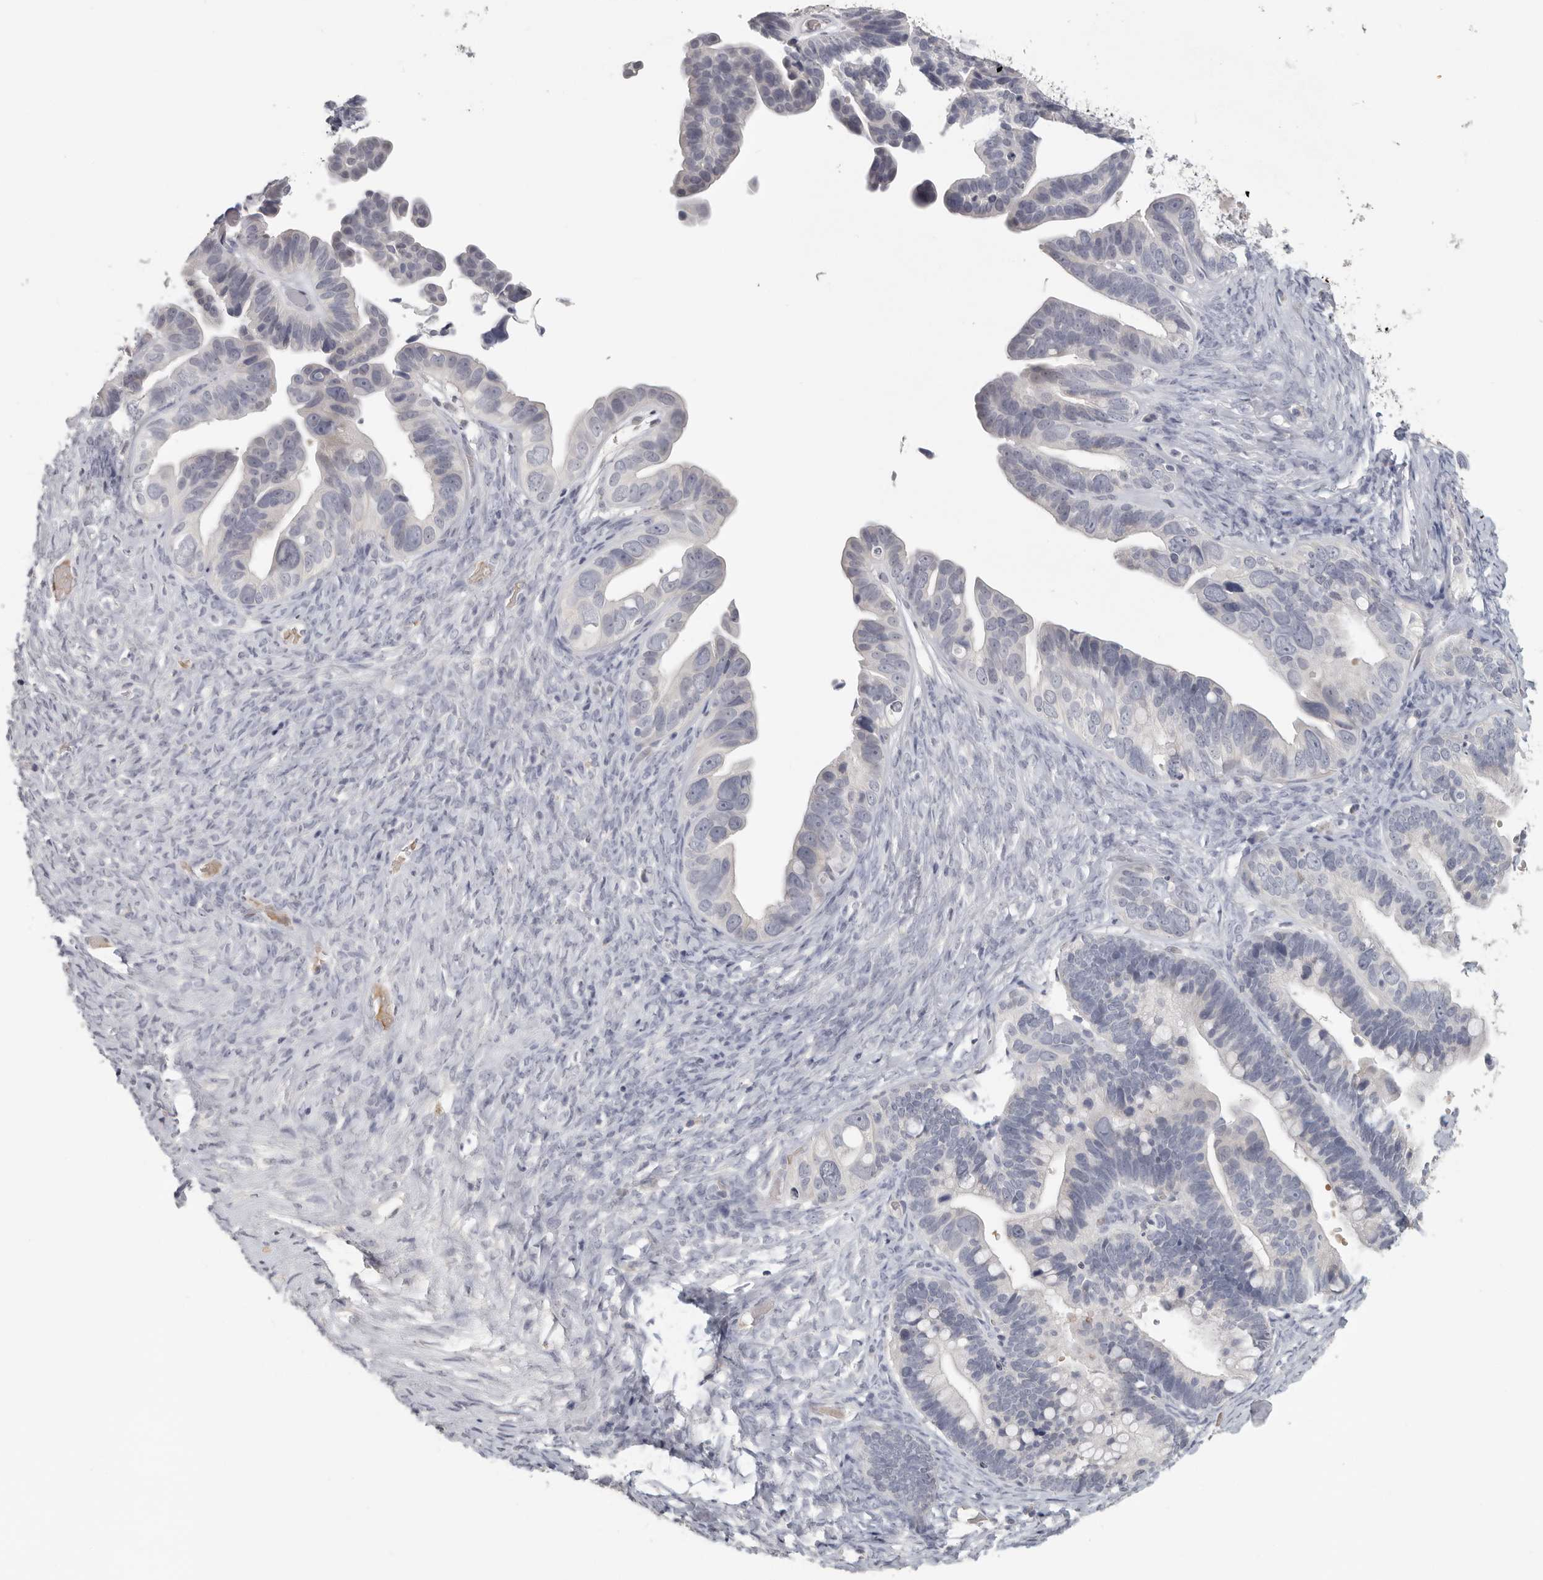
{"staining": {"intensity": "negative", "quantity": "none", "location": "none"}, "tissue": "ovarian cancer", "cell_type": "Tumor cells", "image_type": "cancer", "snomed": [{"axis": "morphology", "description": "Cystadenocarcinoma, serous, NOS"}, {"axis": "topography", "description": "Ovary"}], "caption": "DAB (3,3'-diaminobenzidine) immunohistochemical staining of ovarian cancer (serous cystadenocarcinoma) demonstrates no significant positivity in tumor cells.", "gene": "DNAJC11", "patient": {"sex": "female", "age": 56}}